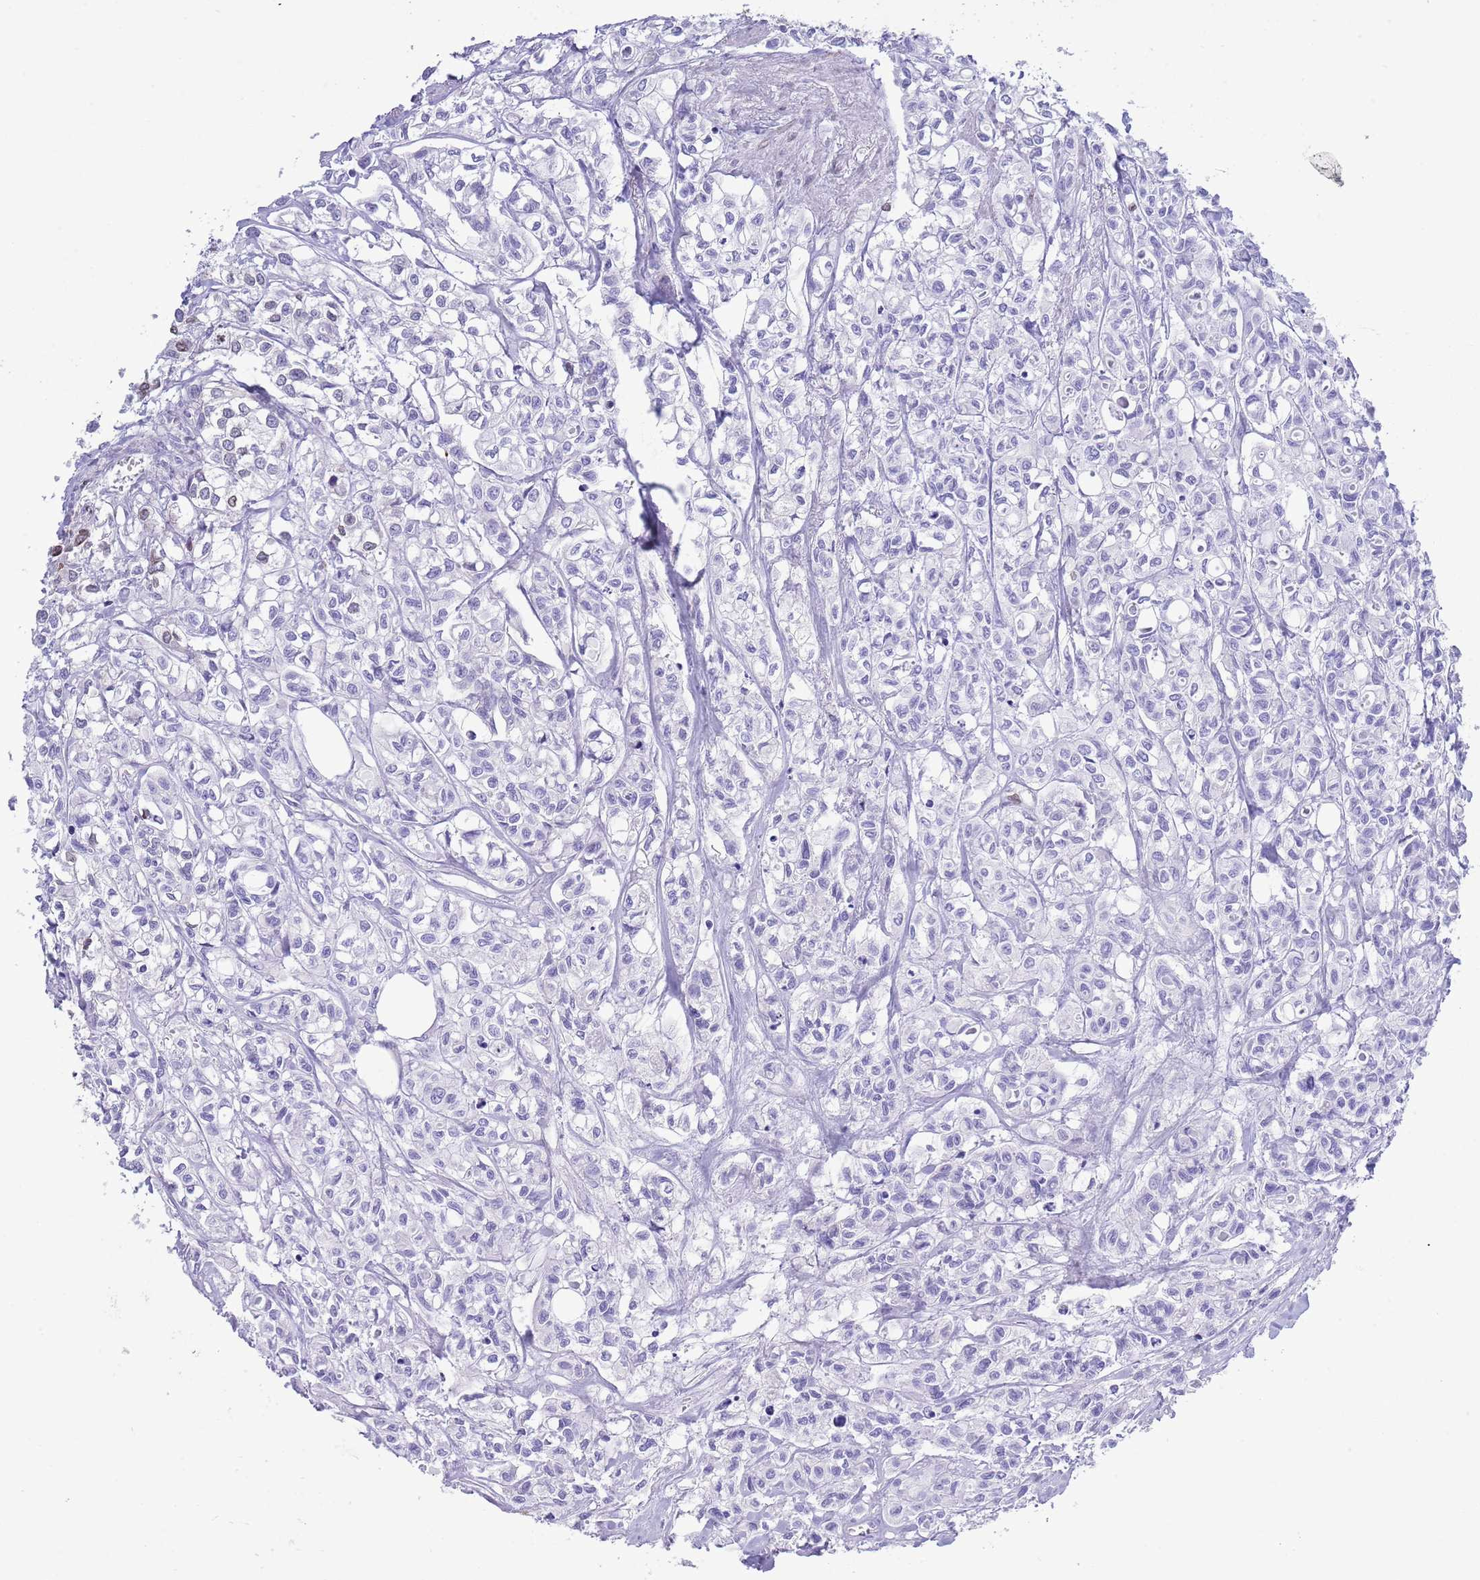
{"staining": {"intensity": "negative", "quantity": "none", "location": "none"}, "tissue": "urothelial cancer", "cell_type": "Tumor cells", "image_type": "cancer", "snomed": [{"axis": "morphology", "description": "Urothelial carcinoma, High grade"}, {"axis": "topography", "description": "Urinary bladder"}], "caption": "Histopathology image shows no significant protein expression in tumor cells of urothelial carcinoma (high-grade).", "gene": "LBR", "patient": {"sex": "male", "age": 67}}